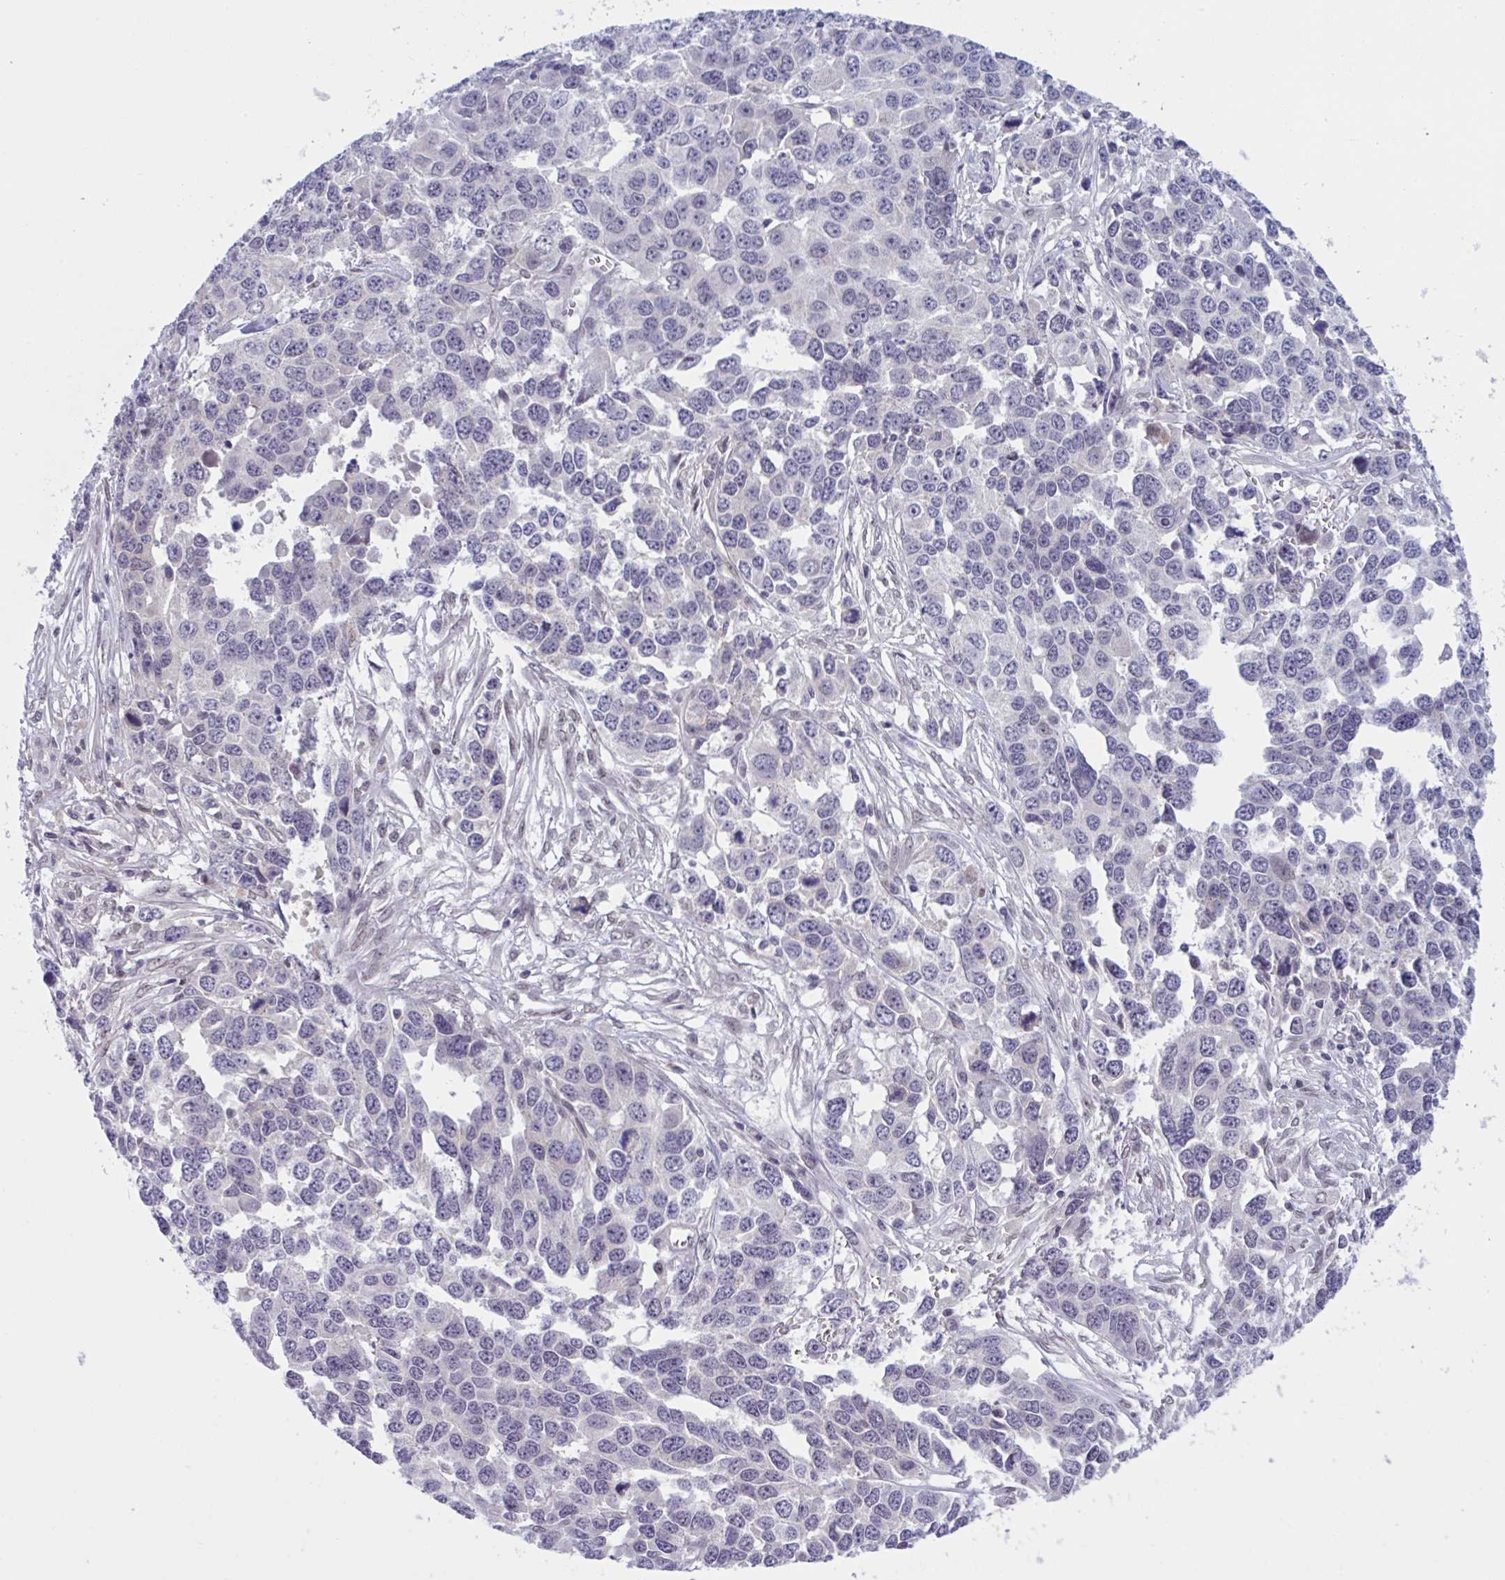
{"staining": {"intensity": "negative", "quantity": "none", "location": "none"}, "tissue": "ovarian cancer", "cell_type": "Tumor cells", "image_type": "cancer", "snomed": [{"axis": "morphology", "description": "Cystadenocarcinoma, serous, NOS"}, {"axis": "topography", "description": "Ovary"}], "caption": "An image of serous cystadenocarcinoma (ovarian) stained for a protein exhibits no brown staining in tumor cells. (DAB (3,3'-diaminobenzidine) IHC, high magnification).", "gene": "TTC7B", "patient": {"sex": "female", "age": 76}}